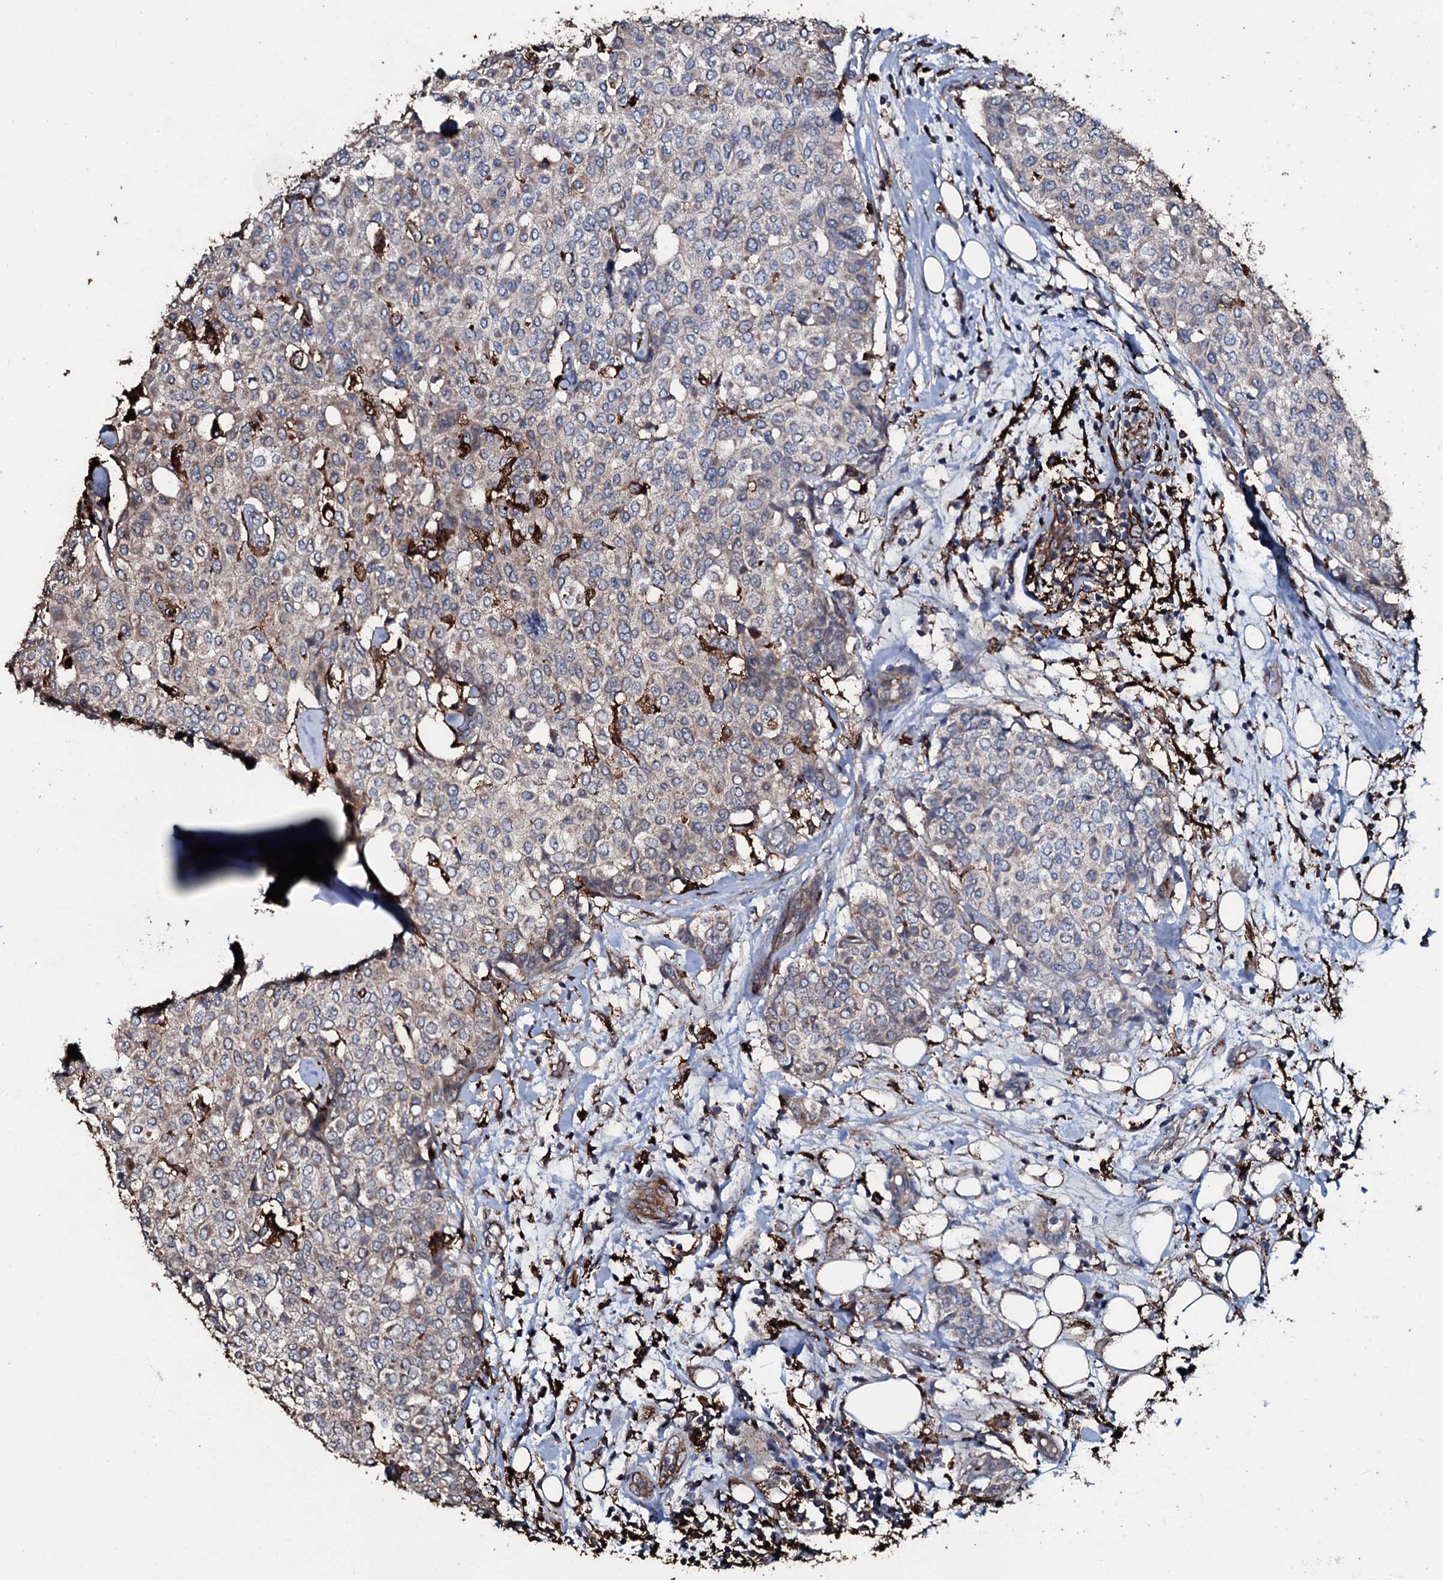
{"staining": {"intensity": "negative", "quantity": "none", "location": "none"}, "tissue": "breast cancer", "cell_type": "Tumor cells", "image_type": "cancer", "snomed": [{"axis": "morphology", "description": "Lobular carcinoma"}, {"axis": "topography", "description": "Breast"}], "caption": "The histopathology image reveals no staining of tumor cells in breast cancer (lobular carcinoma).", "gene": "TPGS2", "patient": {"sex": "female", "age": 51}}